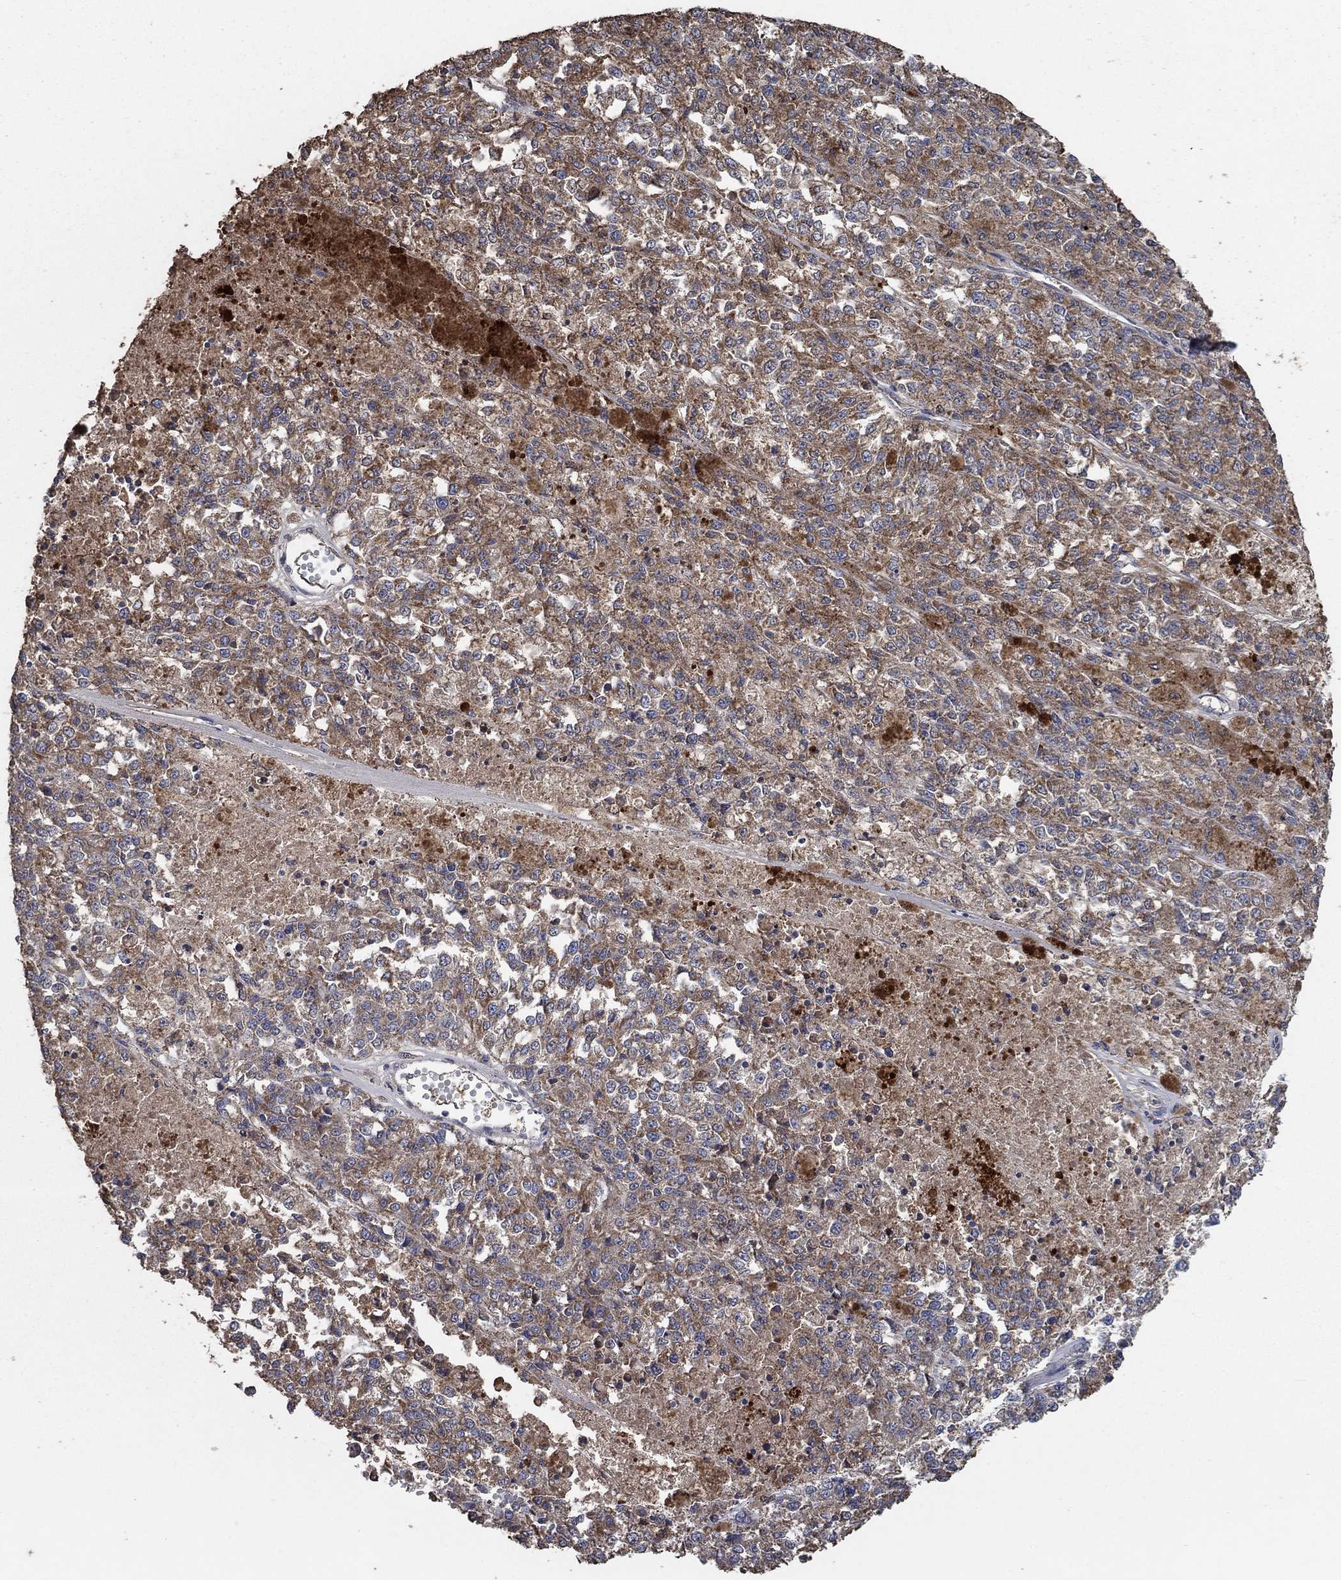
{"staining": {"intensity": "moderate", "quantity": ">75%", "location": "cytoplasmic/membranous"}, "tissue": "melanoma", "cell_type": "Tumor cells", "image_type": "cancer", "snomed": [{"axis": "morphology", "description": "Malignant melanoma, Metastatic site"}, {"axis": "topography", "description": "Lymph node"}], "caption": "IHC of human malignant melanoma (metastatic site) shows medium levels of moderate cytoplasmic/membranous staining in approximately >75% of tumor cells. (DAB (3,3'-diaminobenzidine) IHC, brown staining for protein, blue staining for nuclei).", "gene": "MRPS24", "patient": {"sex": "female", "age": 64}}